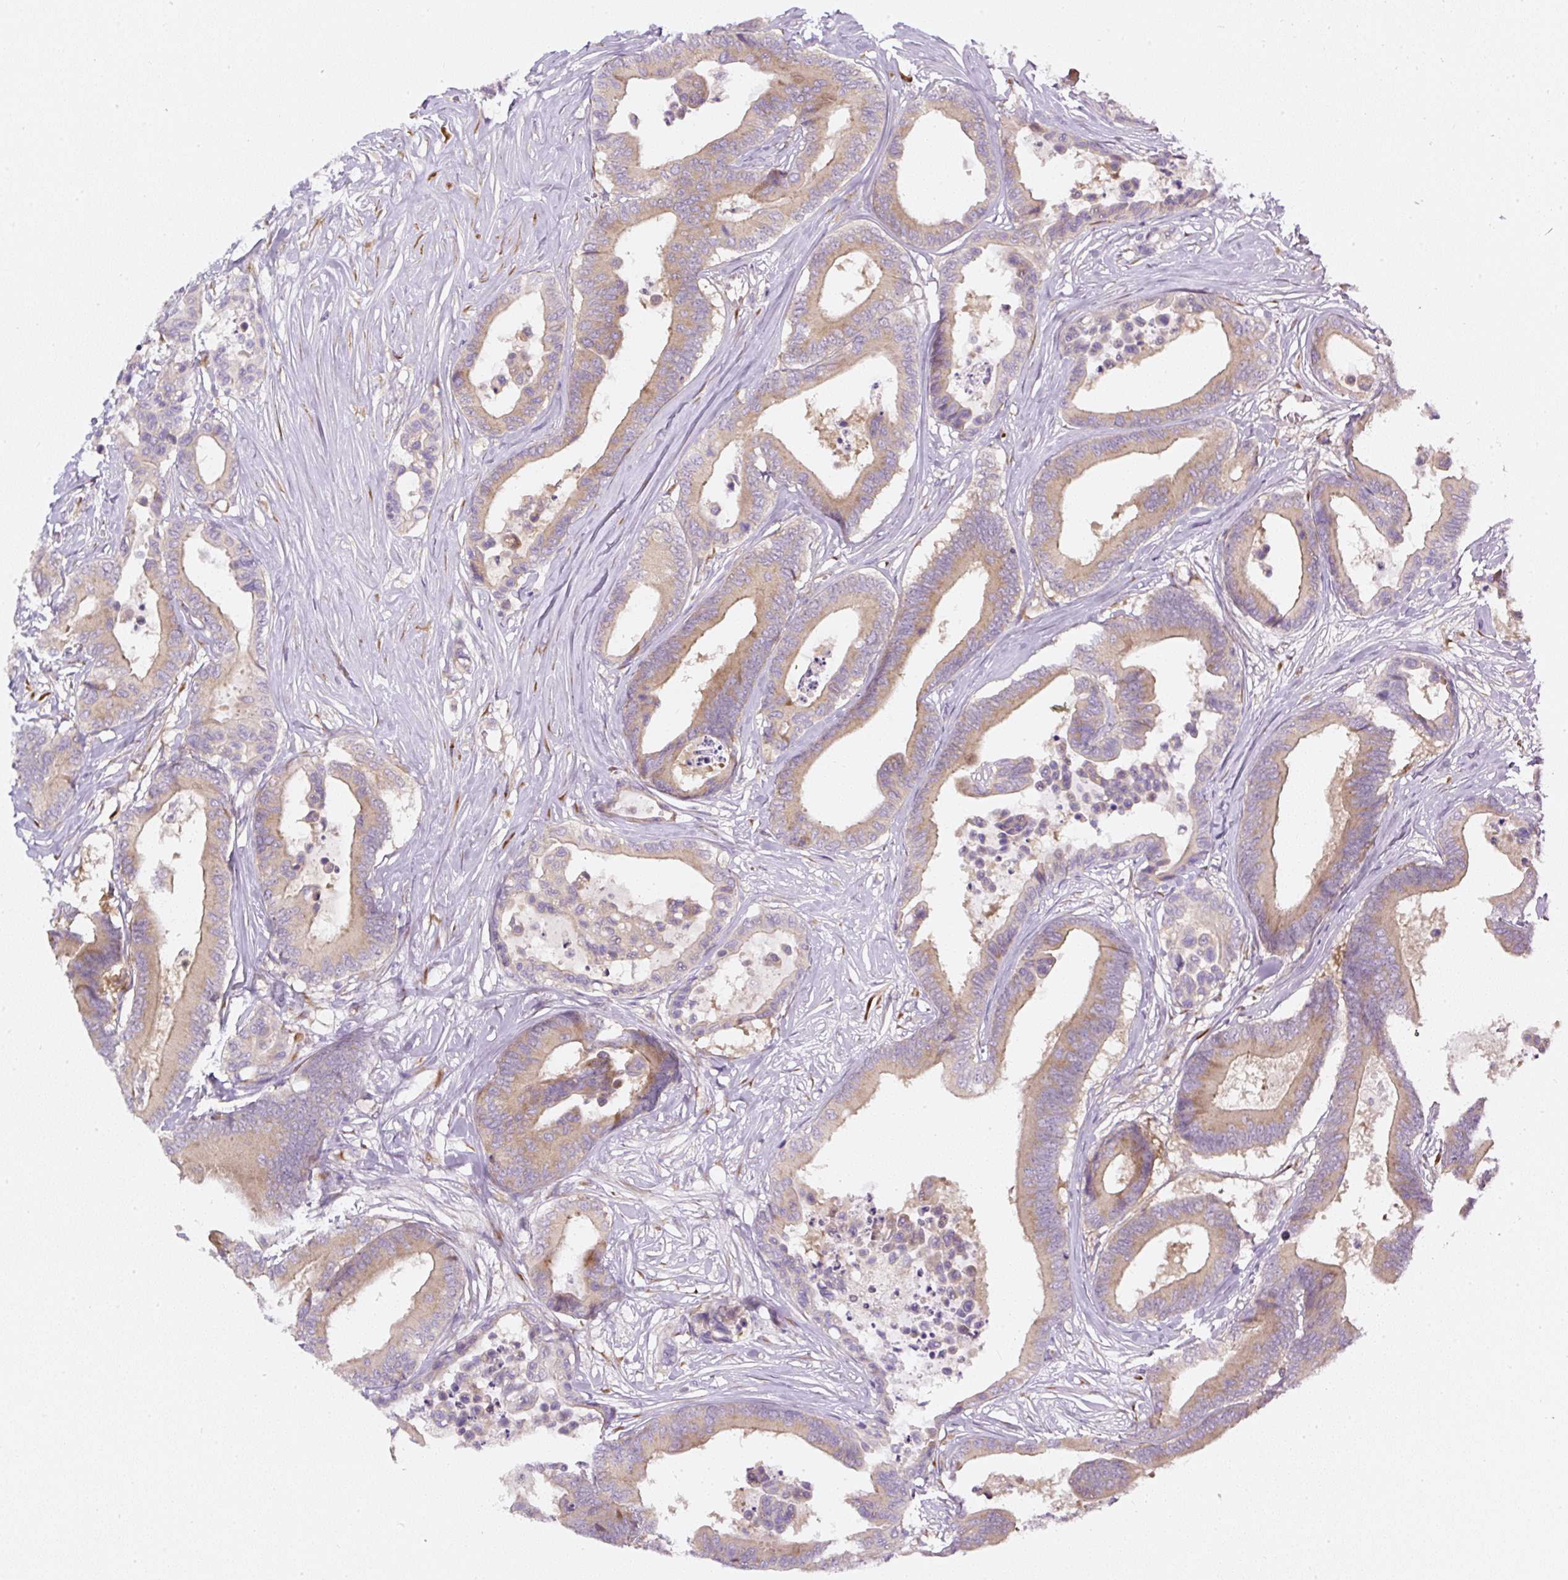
{"staining": {"intensity": "weak", "quantity": "25%-75%", "location": "cytoplasmic/membranous"}, "tissue": "colorectal cancer", "cell_type": "Tumor cells", "image_type": "cancer", "snomed": [{"axis": "morphology", "description": "Normal tissue, NOS"}, {"axis": "morphology", "description": "Adenocarcinoma, NOS"}, {"axis": "topography", "description": "Colon"}], "caption": "Colorectal adenocarcinoma stained for a protein (brown) reveals weak cytoplasmic/membranous positive positivity in approximately 25%-75% of tumor cells.", "gene": "MLX", "patient": {"sex": "male", "age": 82}}